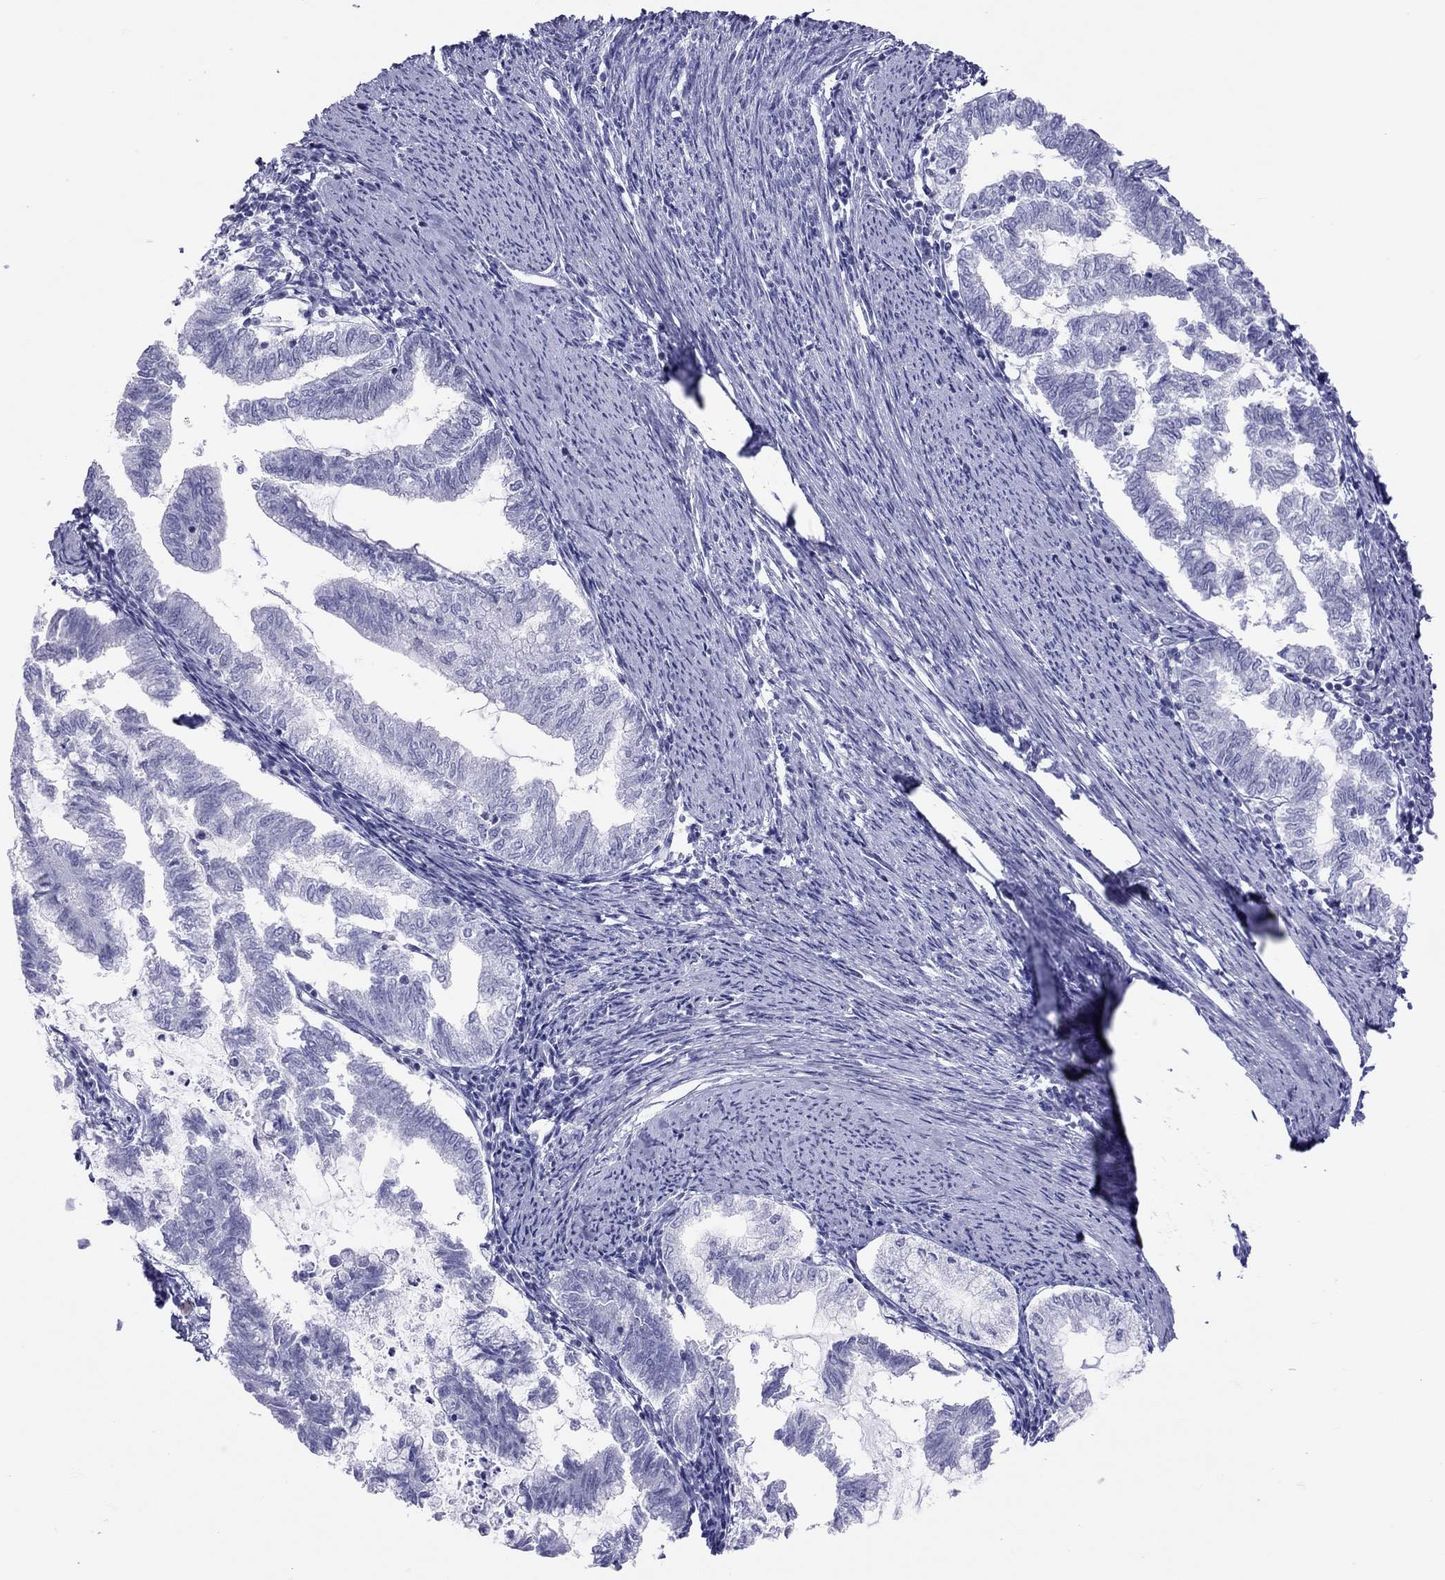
{"staining": {"intensity": "negative", "quantity": "none", "location": "none"}, "tissue": "endometrial cancer", "cell_type": "Tumor cells", "image_type": "cancer", "snomed": [{"axis": "morphology", "description": "Adenocarcinoma, NOS"}, {"axis": "topography", "description": "Endometrium"}], "caption": "Immunohistochemistry (IHC) of human endometrial adenocarcinoma demonstrates no staining in tumor cells. (DAB (3,3'-diaminobenzidine) immunohistochemistry with hematoxylin counter stain).", "gene": "JHY", "patient": {"sex": "female", "age": 79}}